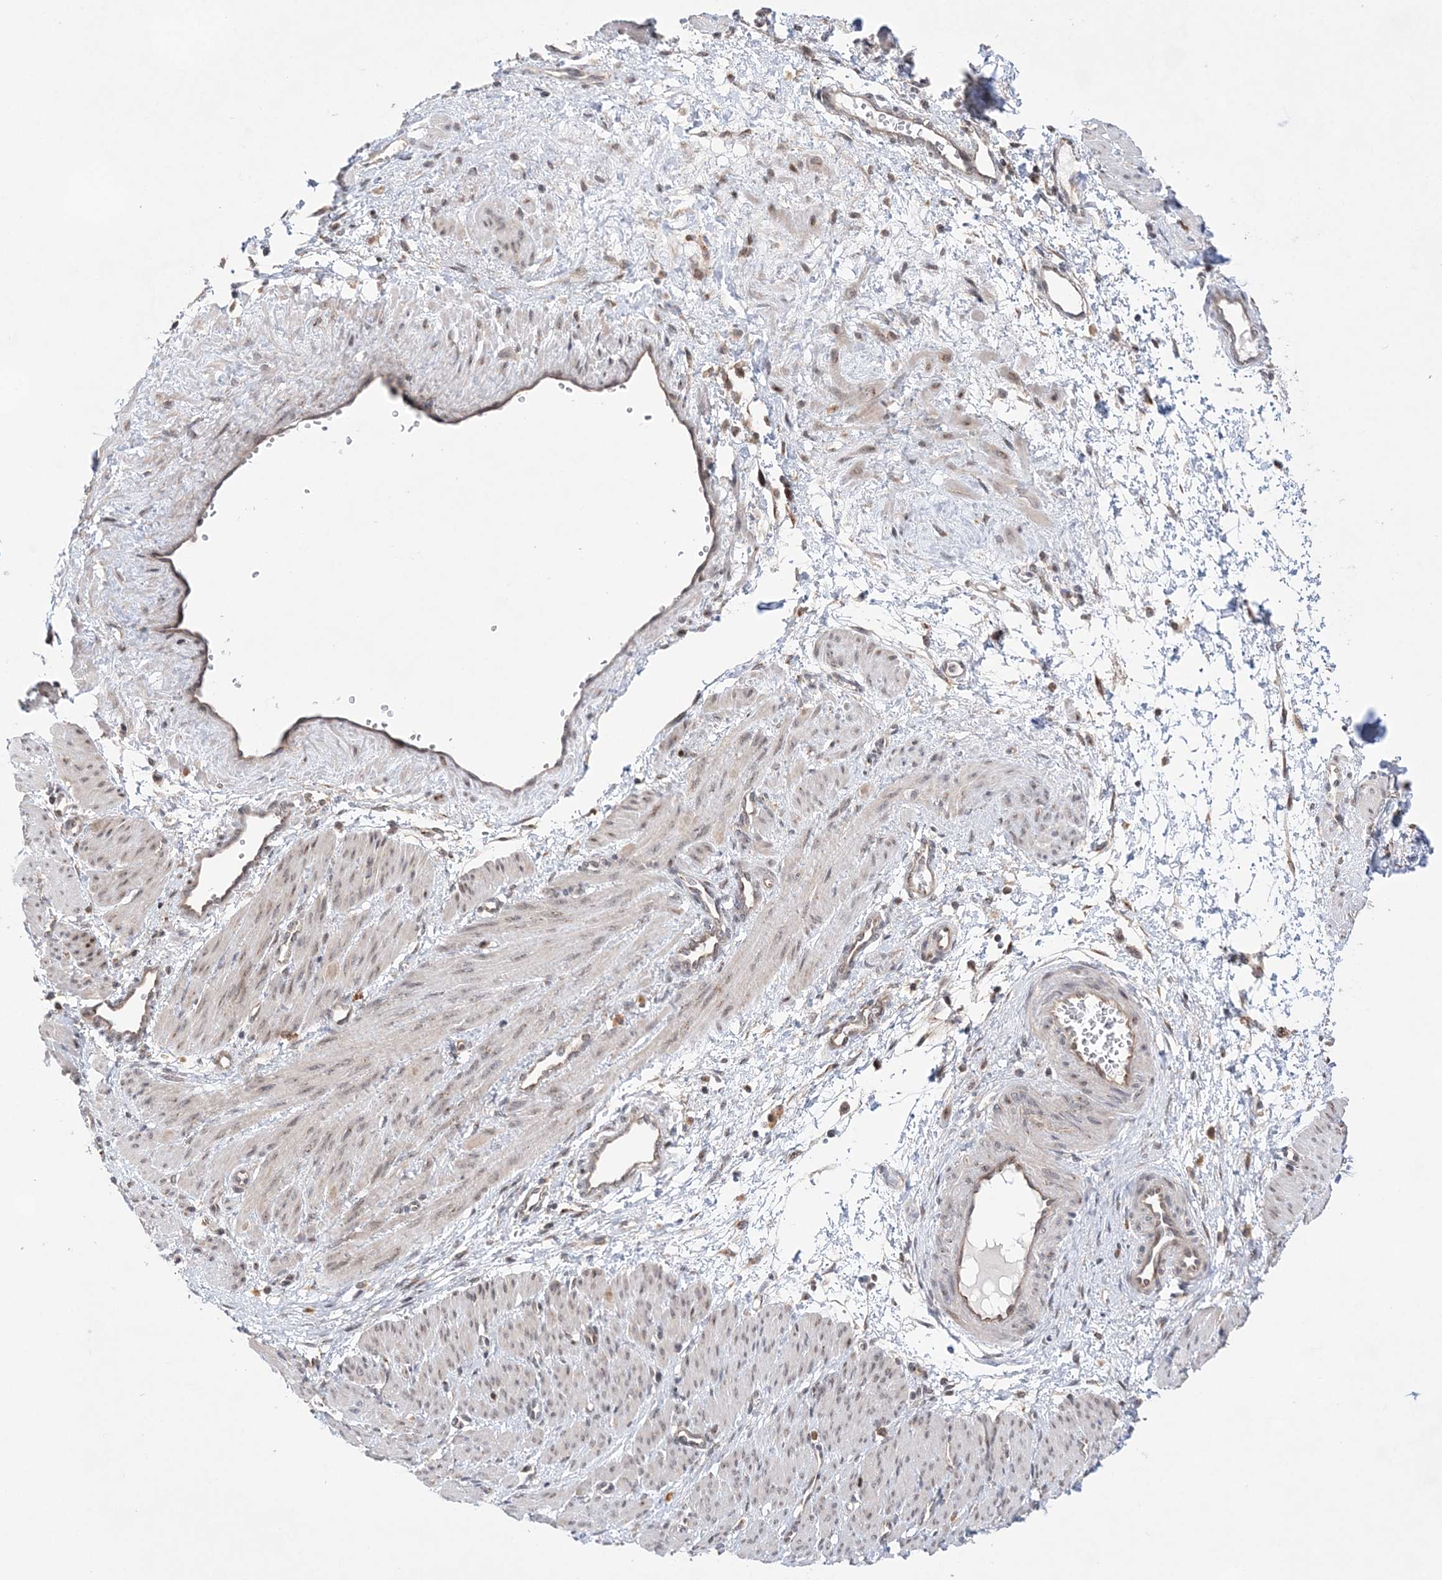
{"staining": {"intensity": "weak", "quantity": "25%-75%", "location": "nuclear"}, "tissue": "smooth muscle", "cell_type": "Smooth muscle cells", "image_type": "normal", "snomed": [{"axis": "morphology", "description": "Normal tissue, NOS"}, {"axis": "topography", "description": "Endometrium"}], "caption": "An immunohistochemistry micrograph of normal tissue is shown. Protein staining in brown shows weak nuclear positivity in smooth muscle within smooth muscle cells.", "gene": "ANAPC15", "patient": {"sex": "female", "age": 33}}